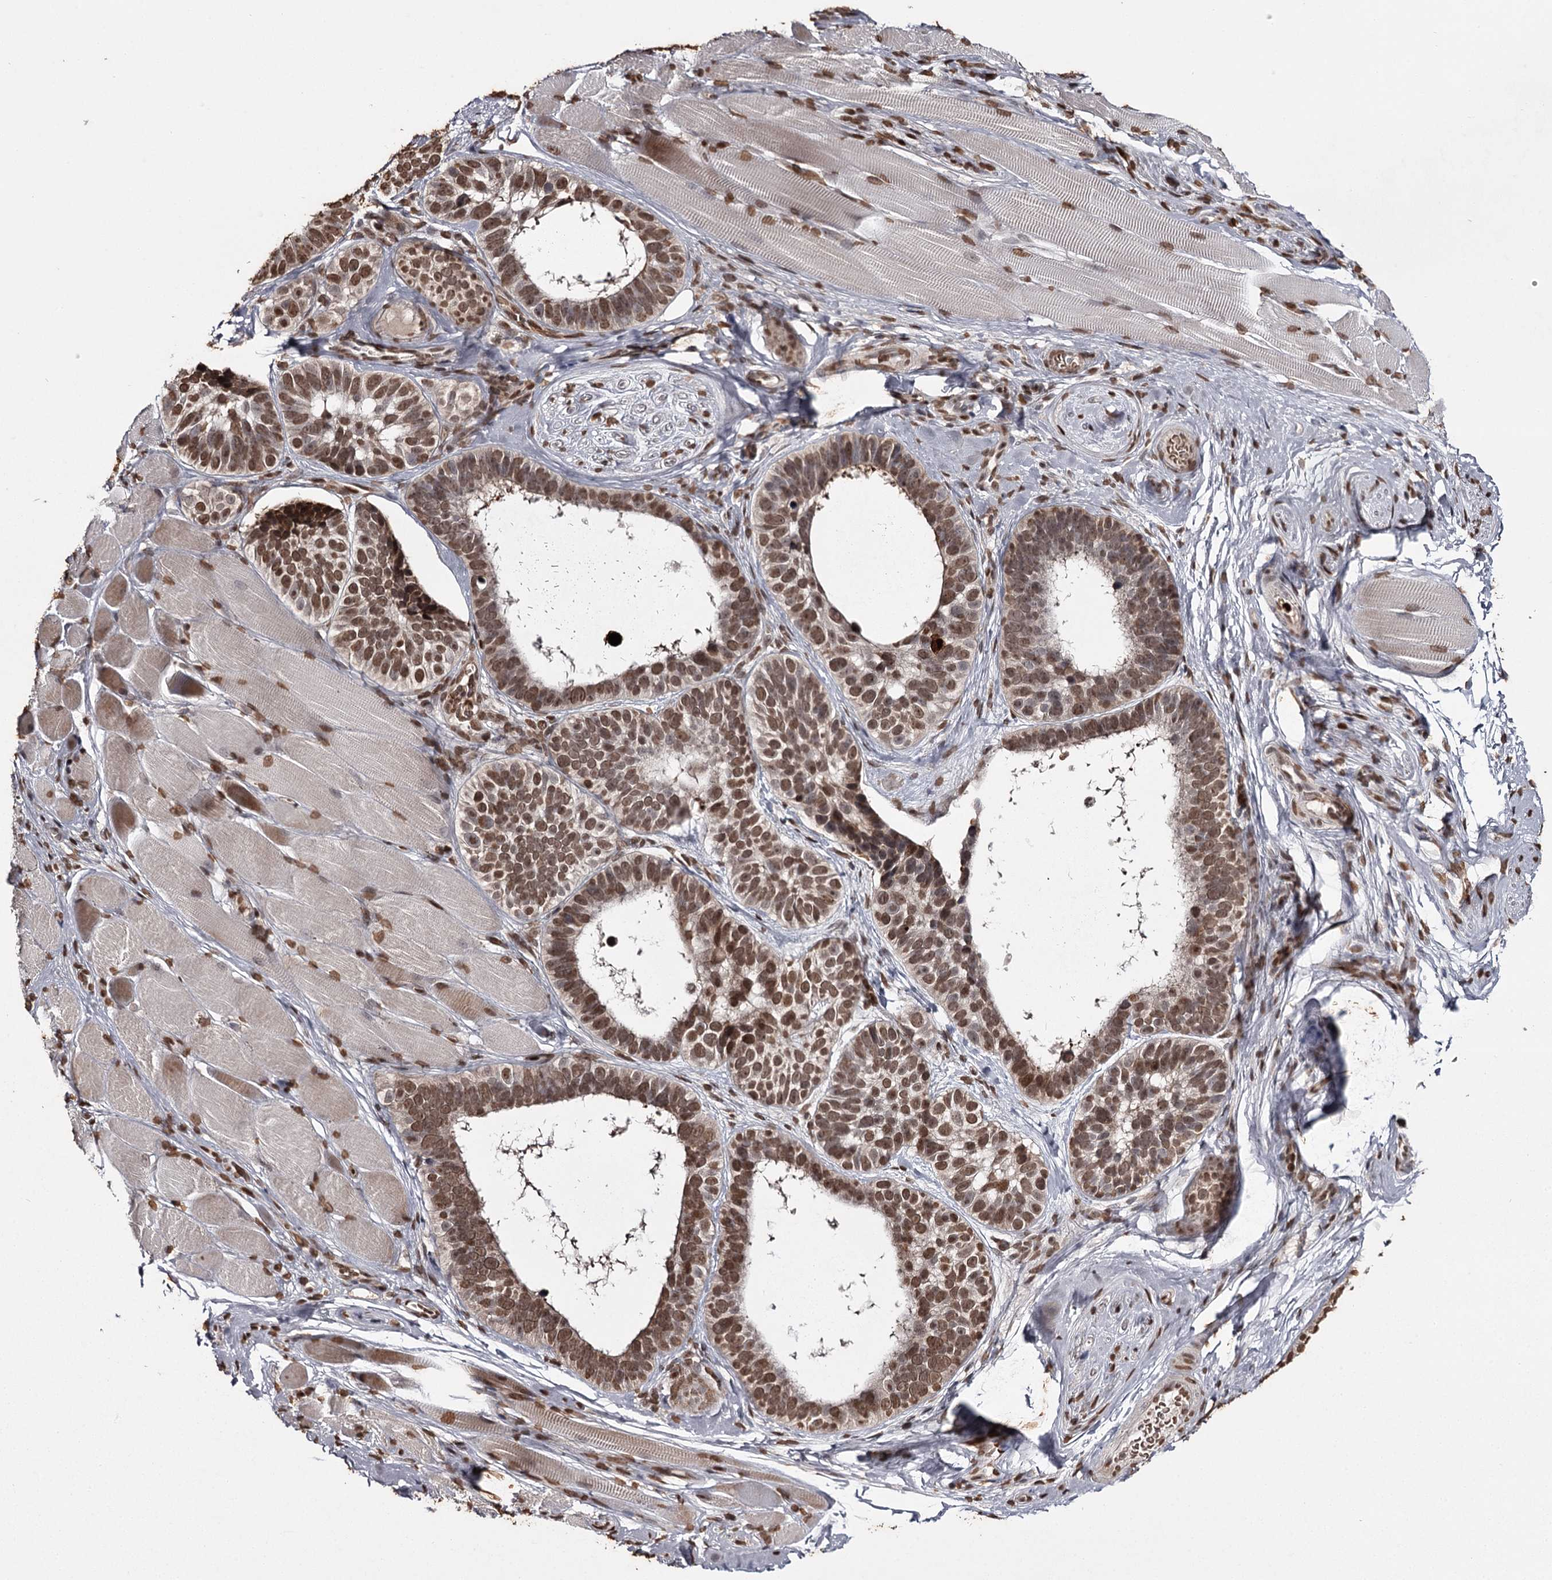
{"staining": {"intensity": "moderate", "quantity": ">75%", "location": "nuclear"}, "tissue": "skin cancer", "cell_type": "Tumor cells", "image_type": "cancer", "snomed": [{"axis": "morphology", "description": "Basal cell carcinoma"}, {"axis": "topography", "description": "Skin"}], "caption": "A photomicrograph of skin cancer (basal cell carcinoma) stained for a protein exhibits moderate nuclear brown staining in tumor cells.", "gene": "THYN1", "patient": {"sex": "male", "age": 62}}